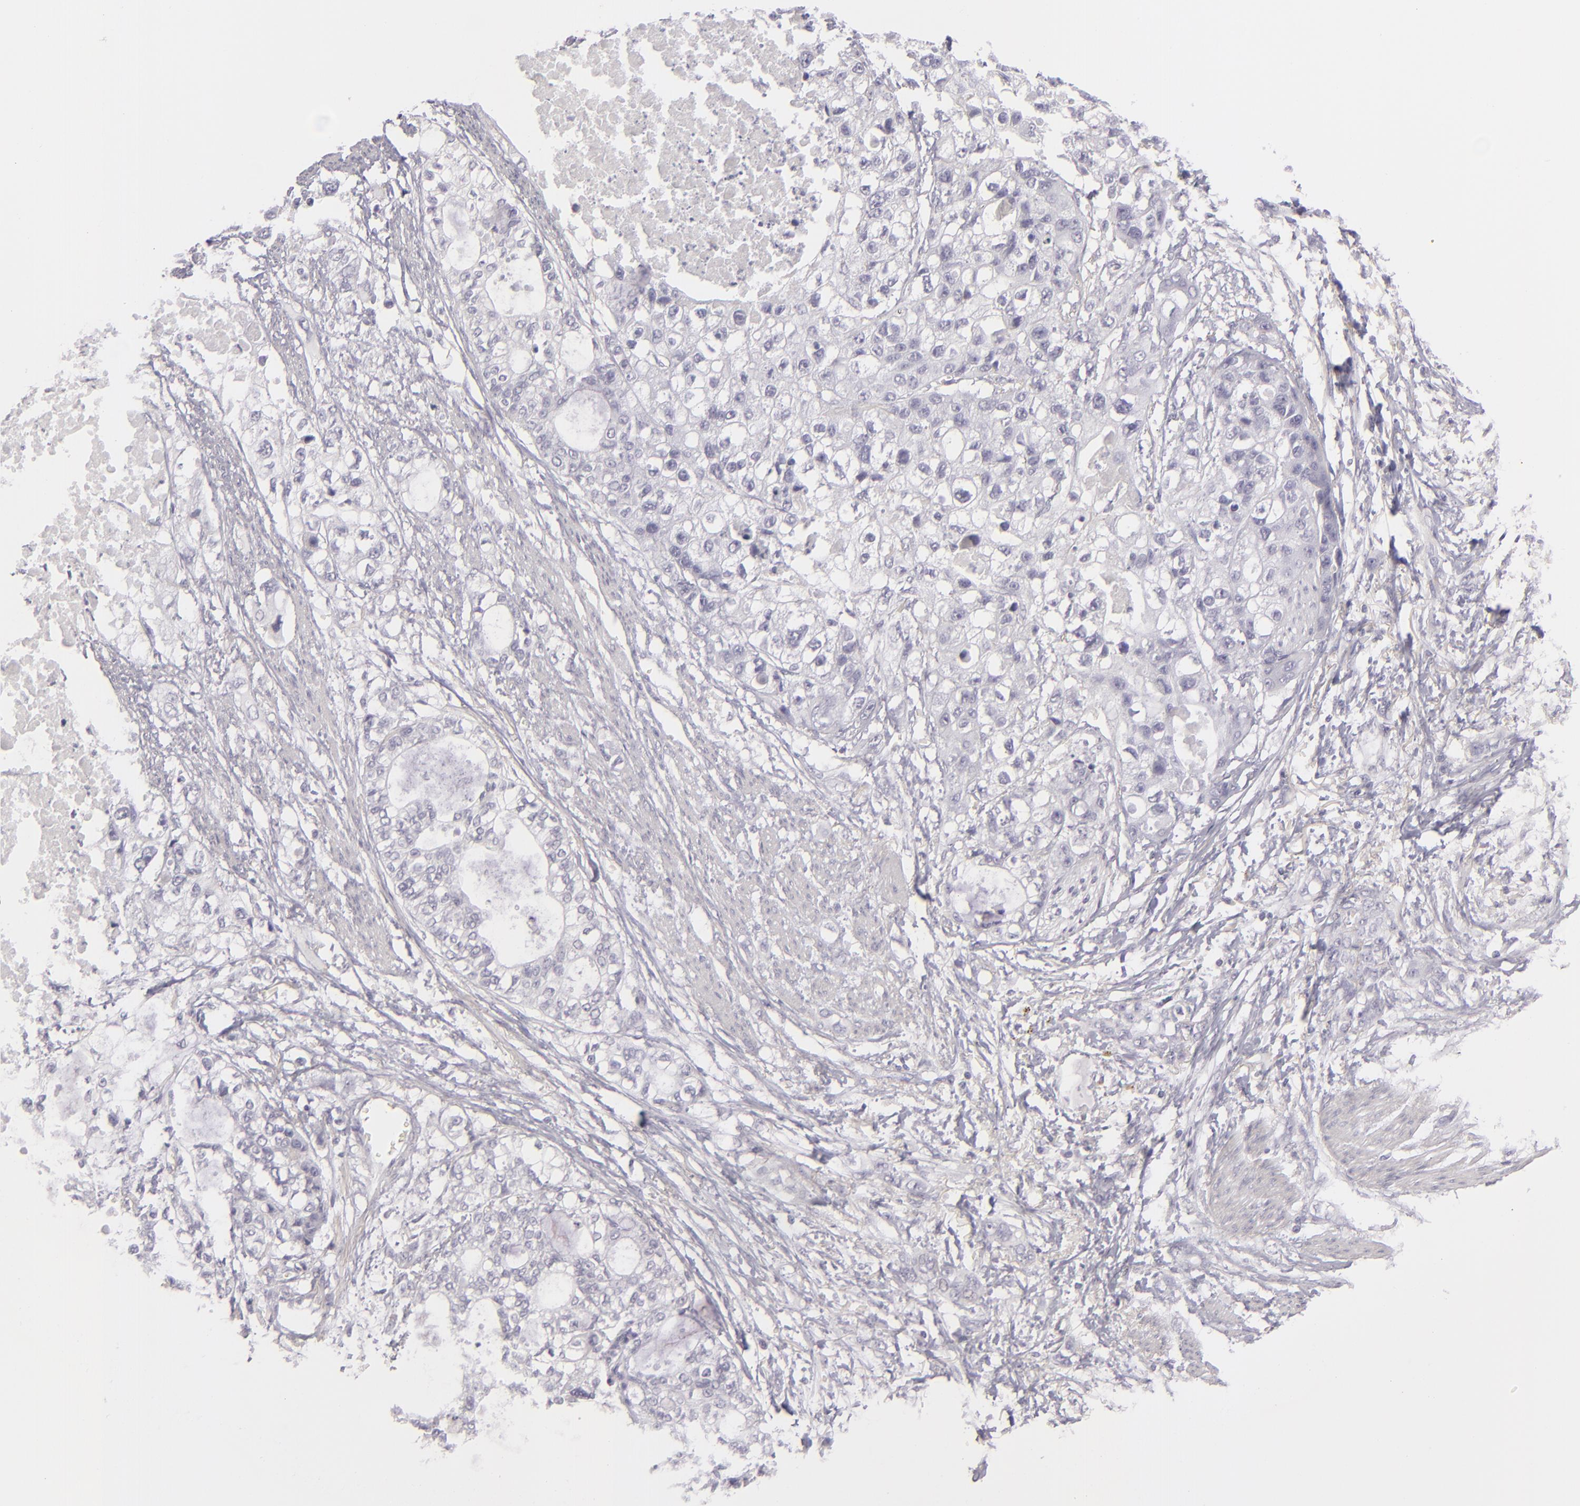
{"staining": {"intensity": "negative", "quantity": "none", "location": "none"}, "tissue": "stomach cancer", "cell_type": "Tumor cells", "image_type": "cancer", "snomed": [{"axis": "morphology", "description": "Adenocarcinoma, NOS"}, {"axis": "topography", "description": "Stomach, upper"}], "caption": "Tumor cells show no significant protein positivity in stomach cancer.", "gene": "CDX2", "patient": {"sex": "female", "age": 52}}